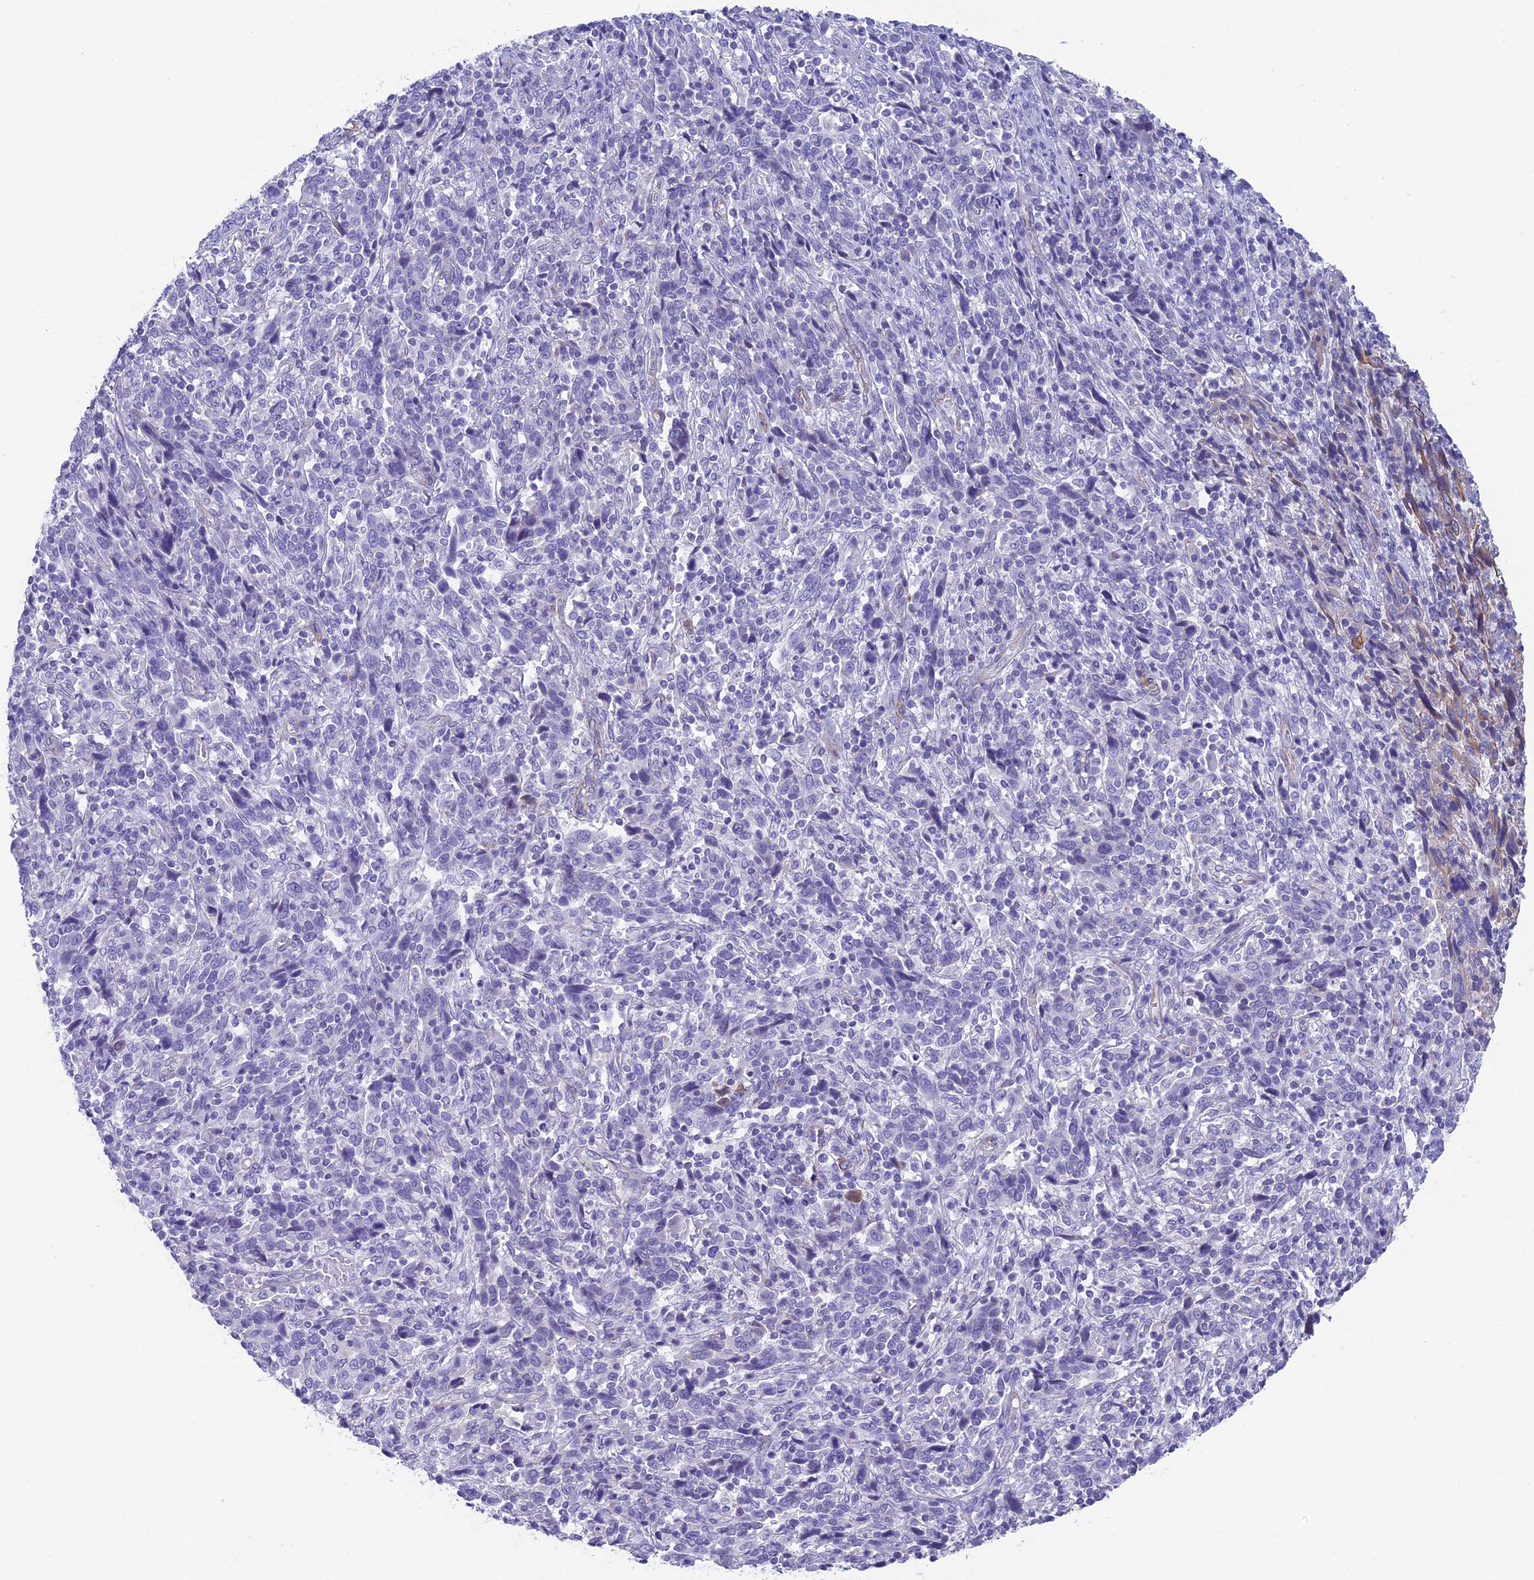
{"staining": {"intensity": "negative", "quantity": "none", "location": "none"}, "tissue": "cervical cancer", "cell_type": "Tumor cells", "image_type": "cancer", "snomed": [{"axis": "morphology", "description": "Squamous cell carcinoma, NOS"}, {"axis": "topography", "description": "Cervix"}], "caption": "Immunohistochemical staining of squamous cell carcinoma (cervical) reveals no significant expression in tumor cells.", "gene": "TACSTD2", "patient": {"sex": "female", "age": 46}}